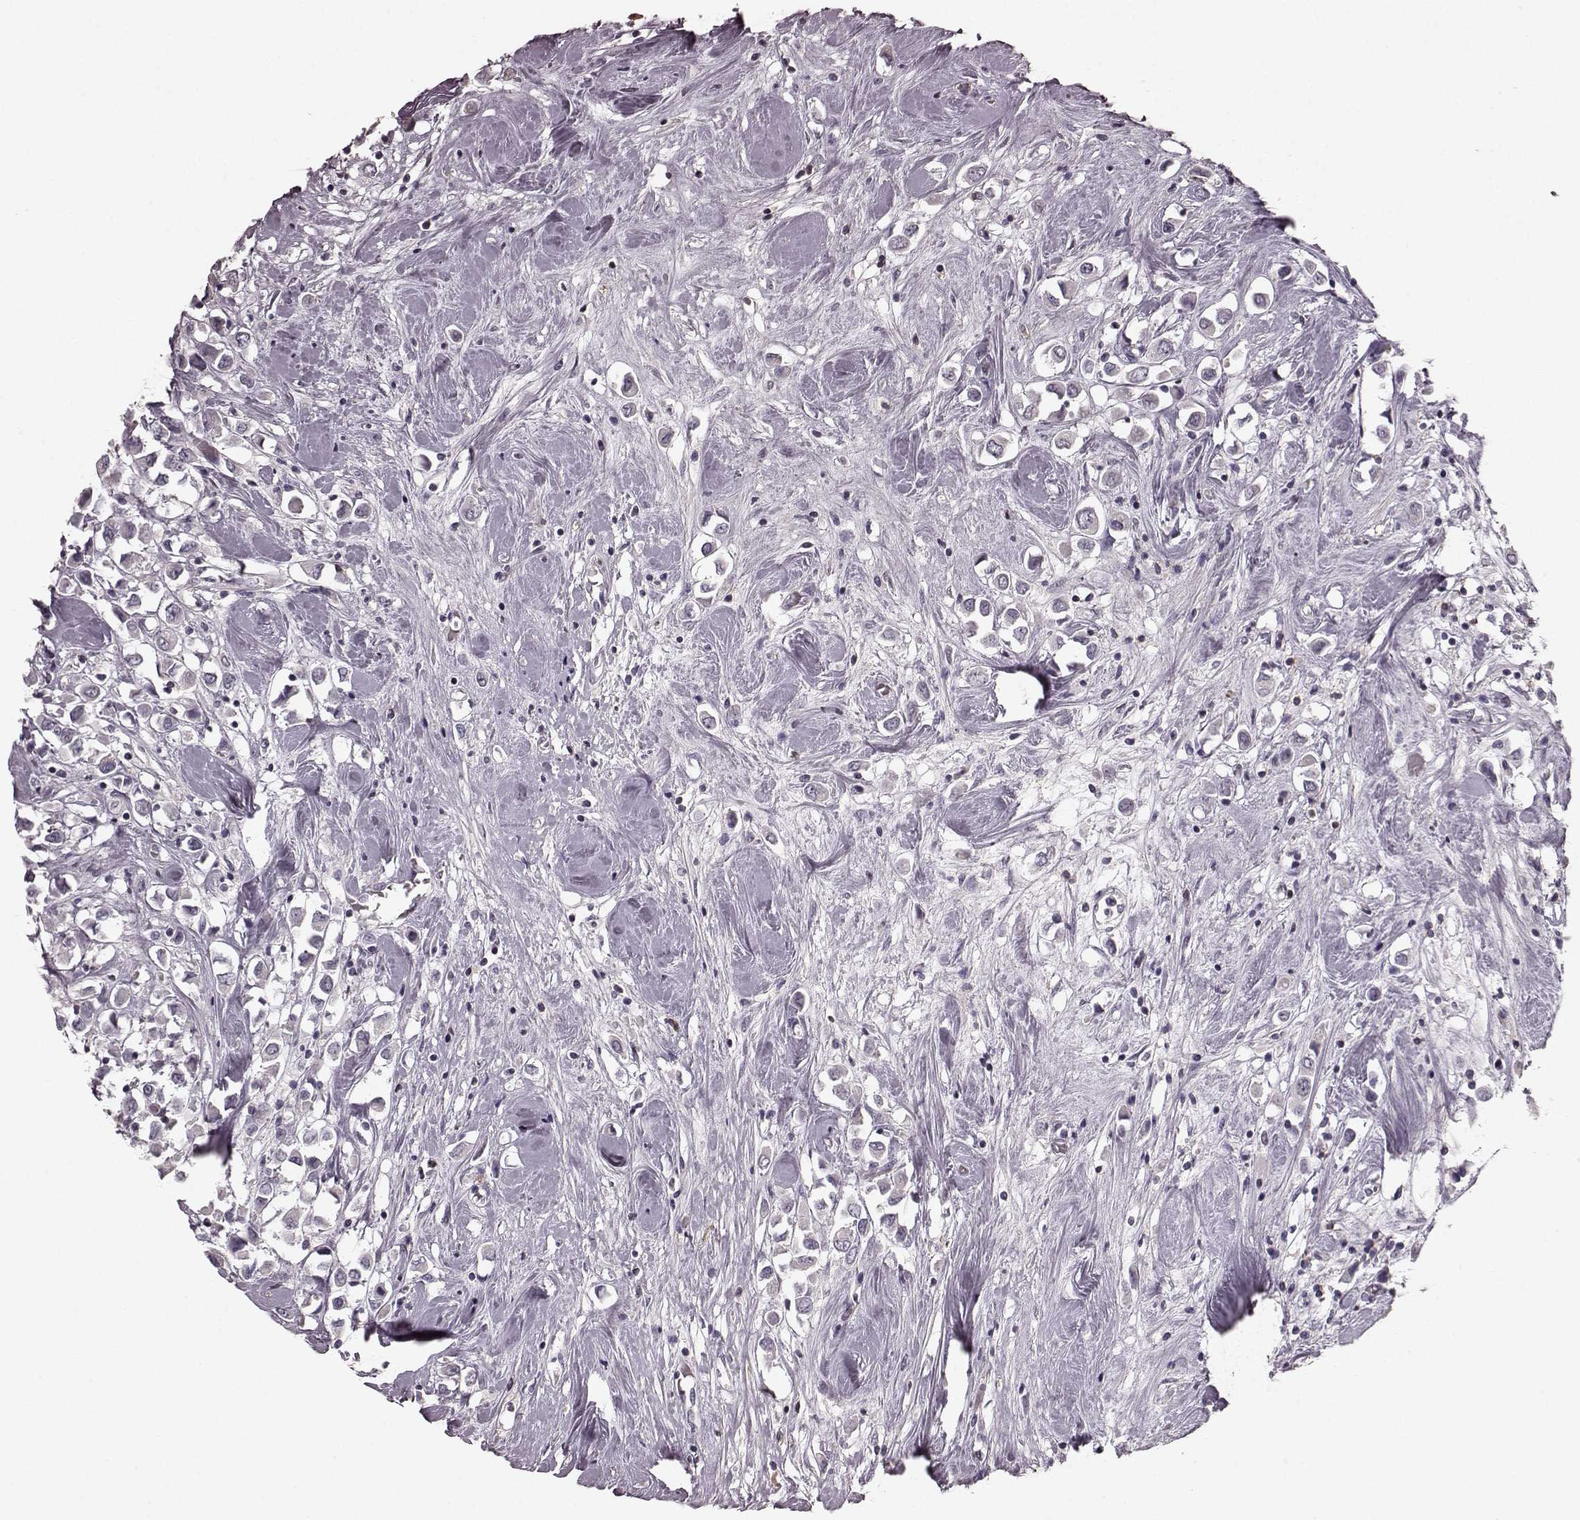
{"staining": {"intensity": "negative", "quantity": "none", "location": "none"}, "tissue": "breast cancer", "cell_type": "Tumor cells", "image_type": "cancer", "snomed": [{"axis": "morphology", "description": "Duct carcinoma"}, {"axis": "topography", "description": "Breast"}], "caption": "Breast cancer (infiltrating ductal carcinoma) was stained to show a protein in brown. There is no significant staining in tumor cells.", "gene": "CD28", "patient": {"sex": "female", "age": 61}}